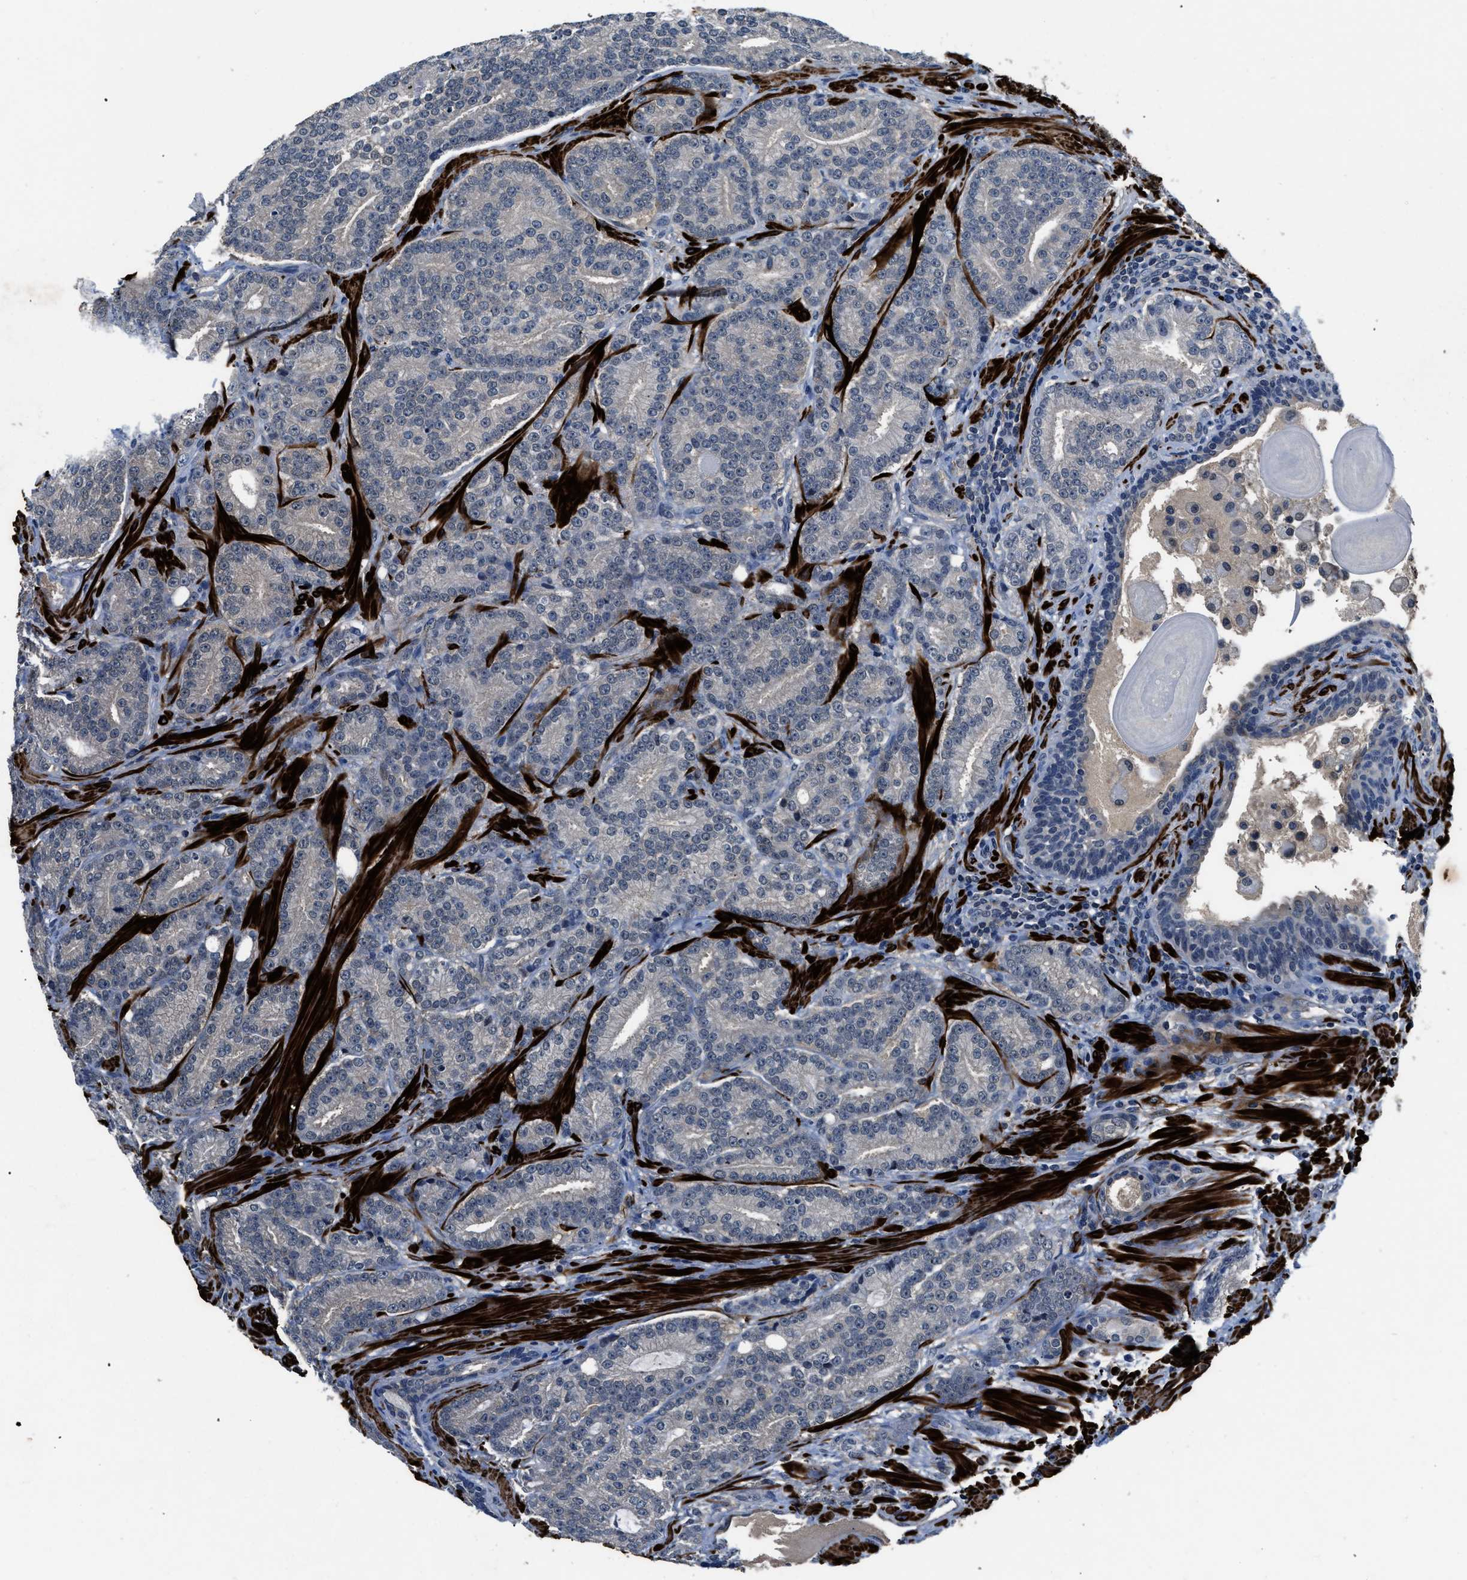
{"staining": {"intensity": "negative", "quantity": "none", "location": "none"}, "tissue": "prostate cancer", "cell_type": "Tumor cells", "image_type": "cancer", "snomed": [{"axis": "morphology", "description": "Adenocarcinoma, High grade"}, {"axis": "topography", "description": "Prostate"}], "caption": "This is an immunohistochemistry (IHC) image of human prostate high-grade adenocarcinoma. There is no expression in tumor cells.", "gene": "LANCL2", "patient": {"sex": "male", "age": 61}}